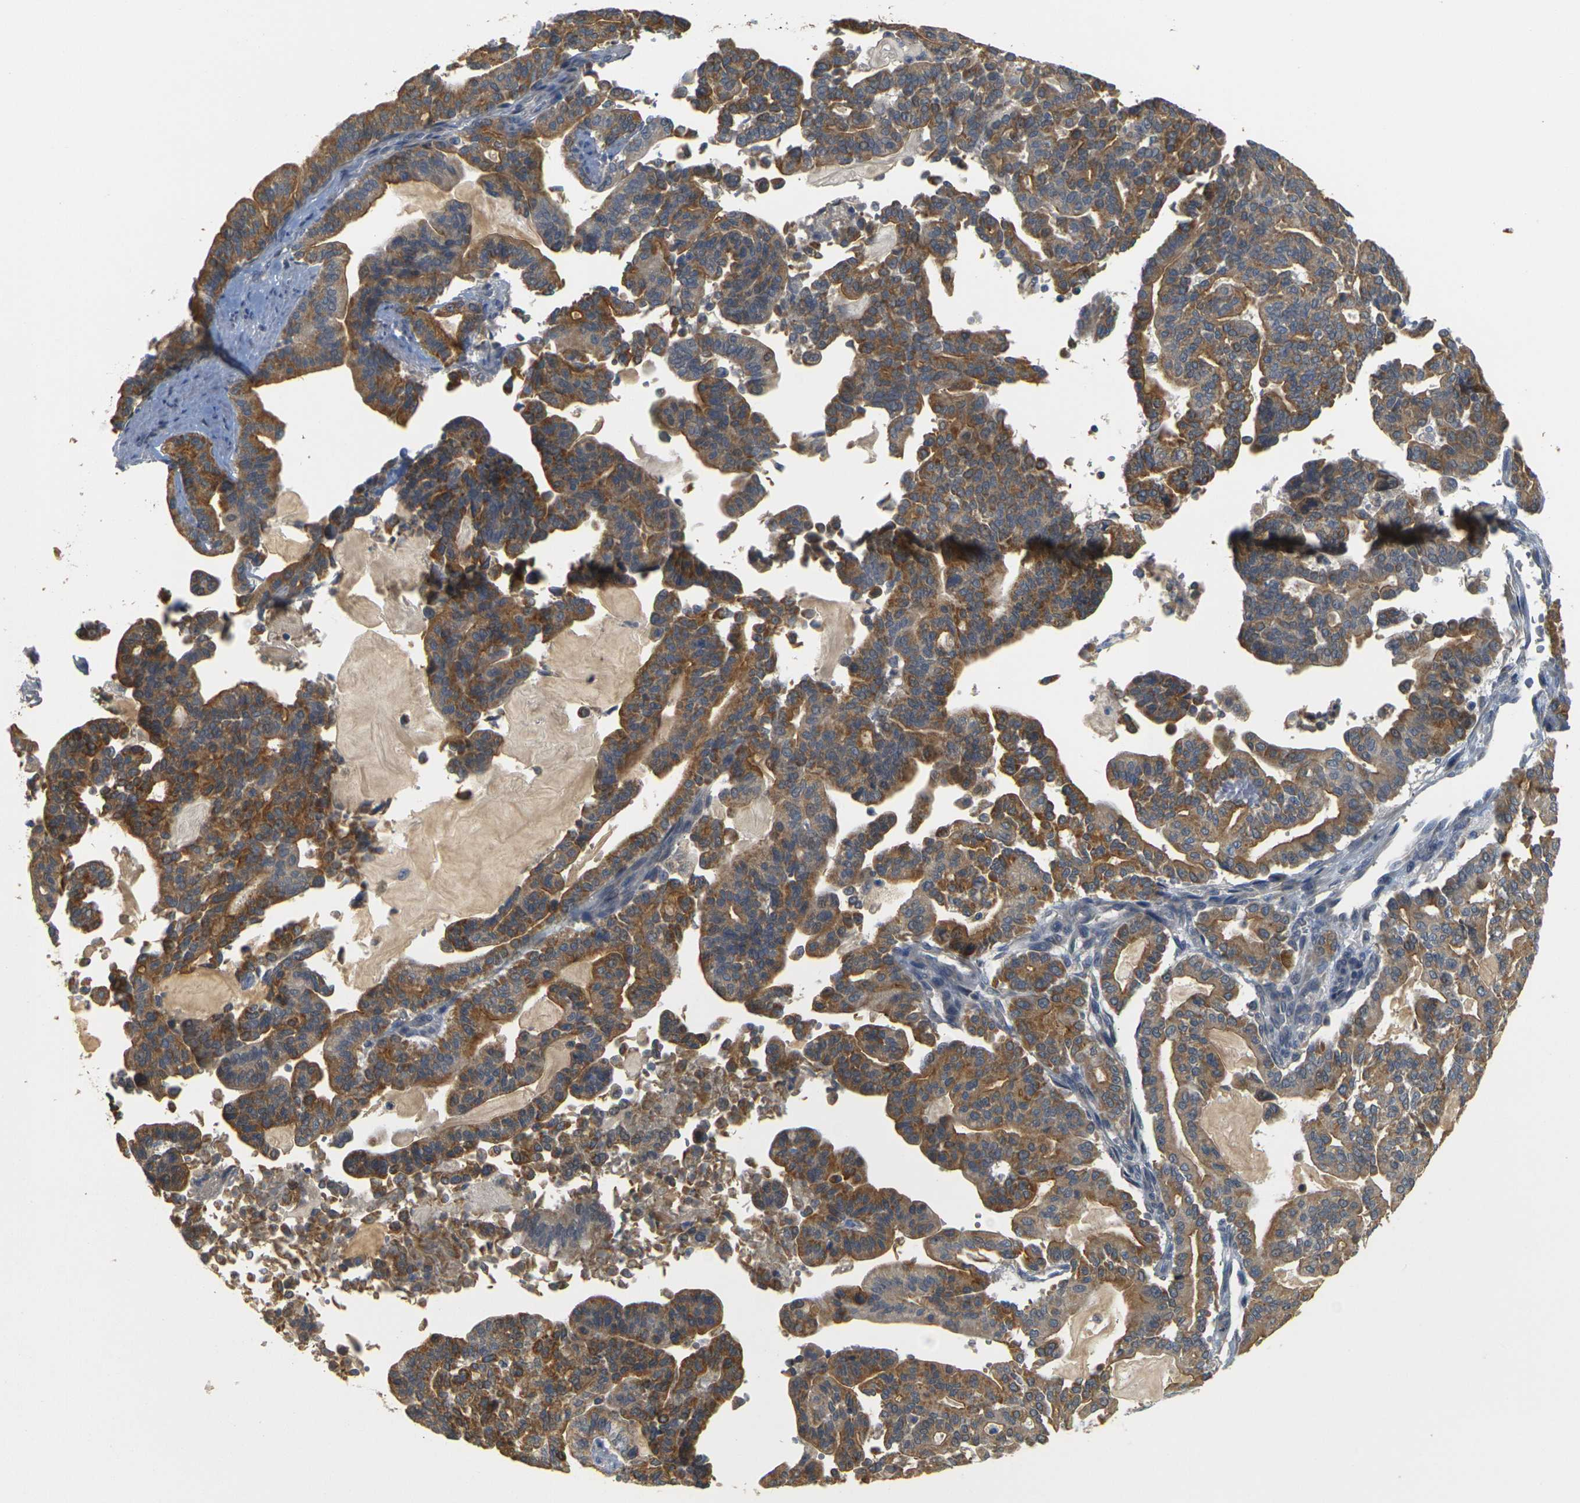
{"staining": {"intensity": "moderate", "quantity": ">75%", "location": "cytoplasmic/membranous"}, "tissue": "pancreatic cancer", "cell_type": "Tumor cells", "image_type": "cancer", "snomed": [{"axis": "morphology", "description": "Adenocarcinoma, NOS"}, {"axis": "topography", "description": "Pancreas"}], "caption": "Tumor cells demonstrate medium levels of moderate cytoplasmic/membranous expression in approximately >75% of cells in human pancreatic adenocarcinoma.", "gene": "GDAP1", "patient": {"sex": "male", "age": 63}}